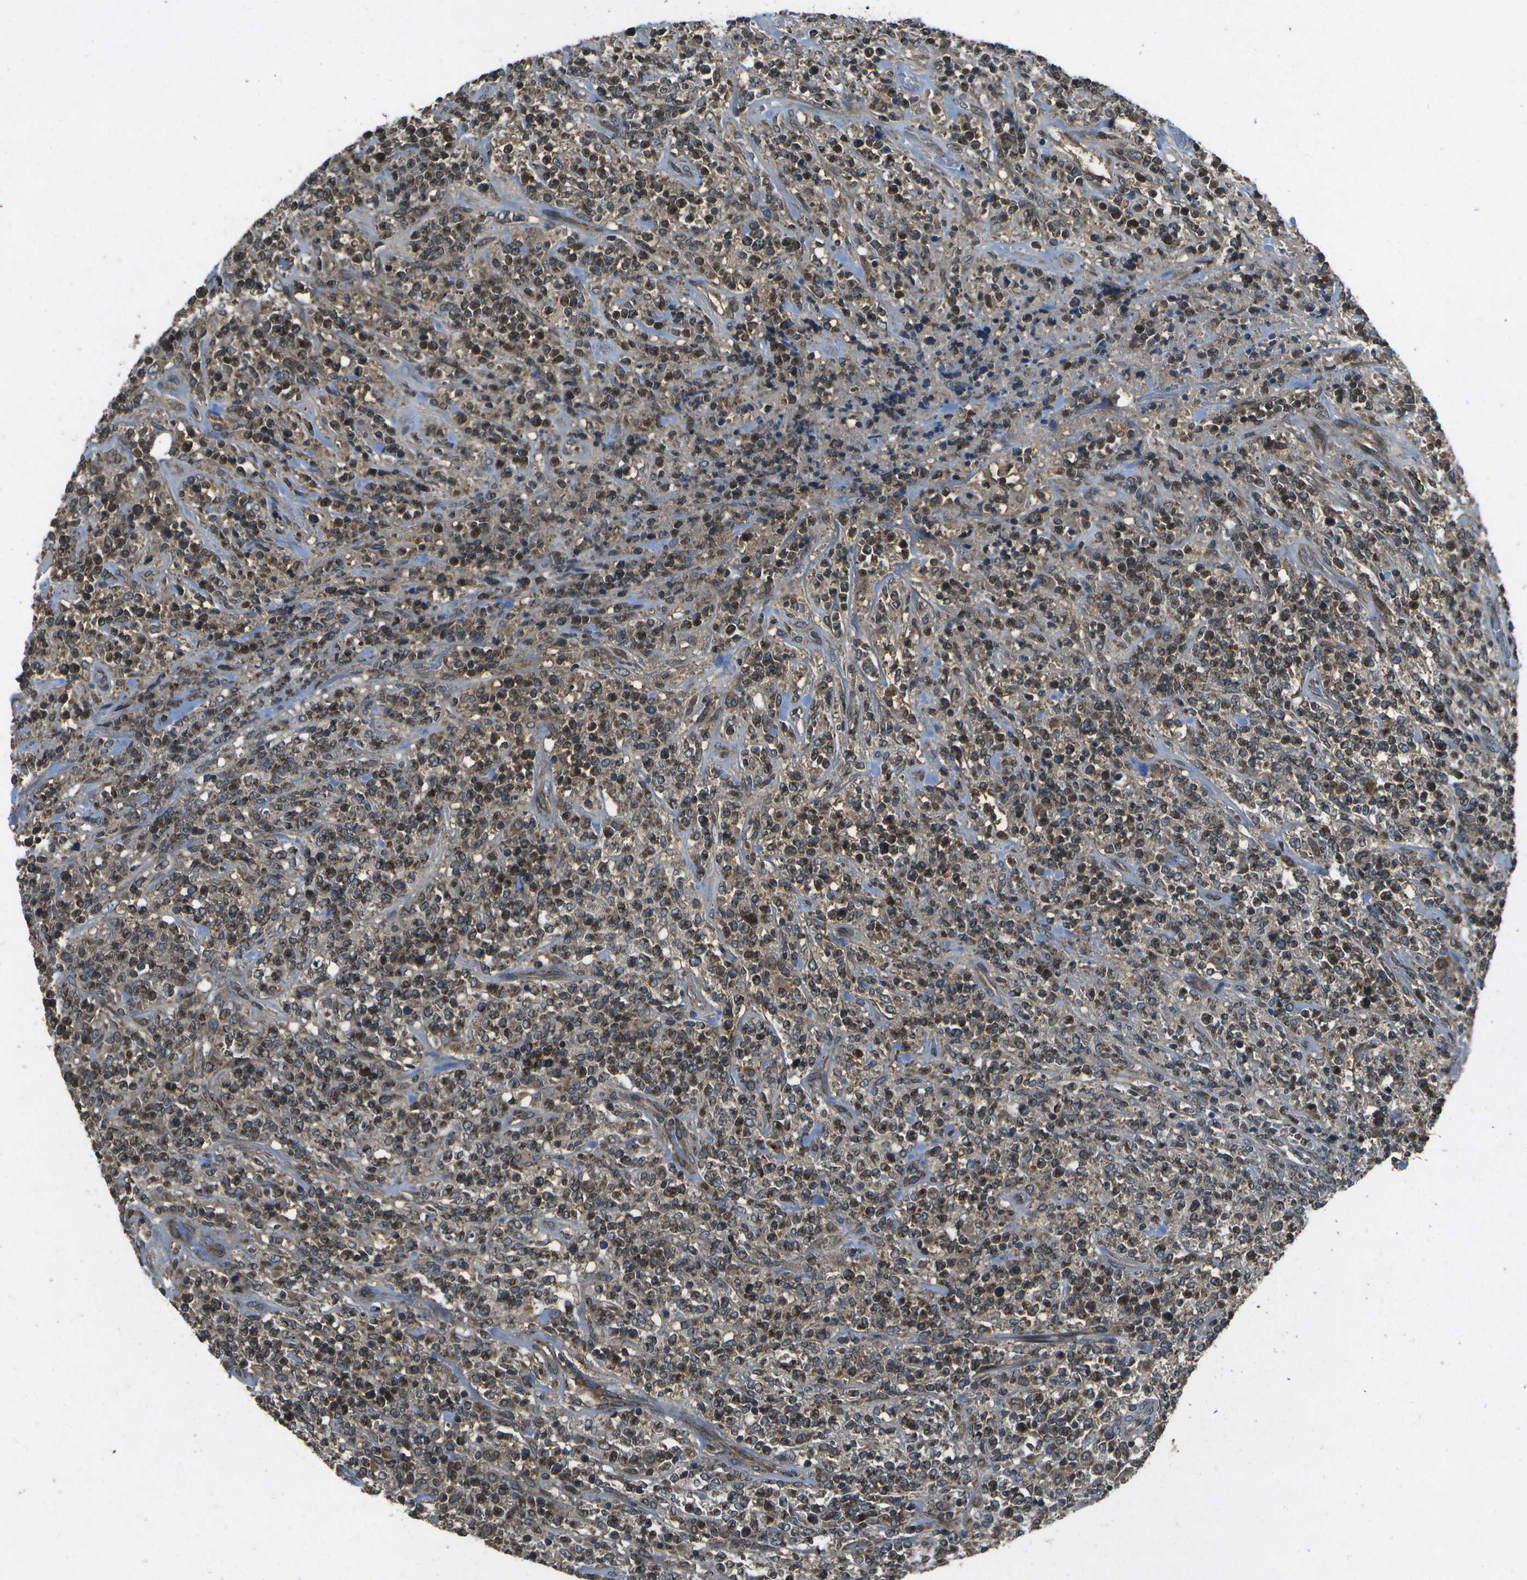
{"staining": {"intensity": "moderate", "quantity": ">75%", "location": "cytoplasmic/membranous"}, "tissue": "lymphoma", "cell_type": "Tumor cells", "image_type": "cancer", "snomed": [{"axis": "morphology", "description": "Malignant lymphoma, non-Hodgkin's type, High grade"}, {"axis": "topography", "description": "Soft tissue"}], "caption": "About >75% of tumor cells in human malignant lymphoma, non-Hodgkin's type (high-grade) exhibit moderate cytoplasmic/membranous protein staining as visualized by brown immunohistochemical staining.", "gene": "HFE", "patient": {"sex": "male", "age": 18}}